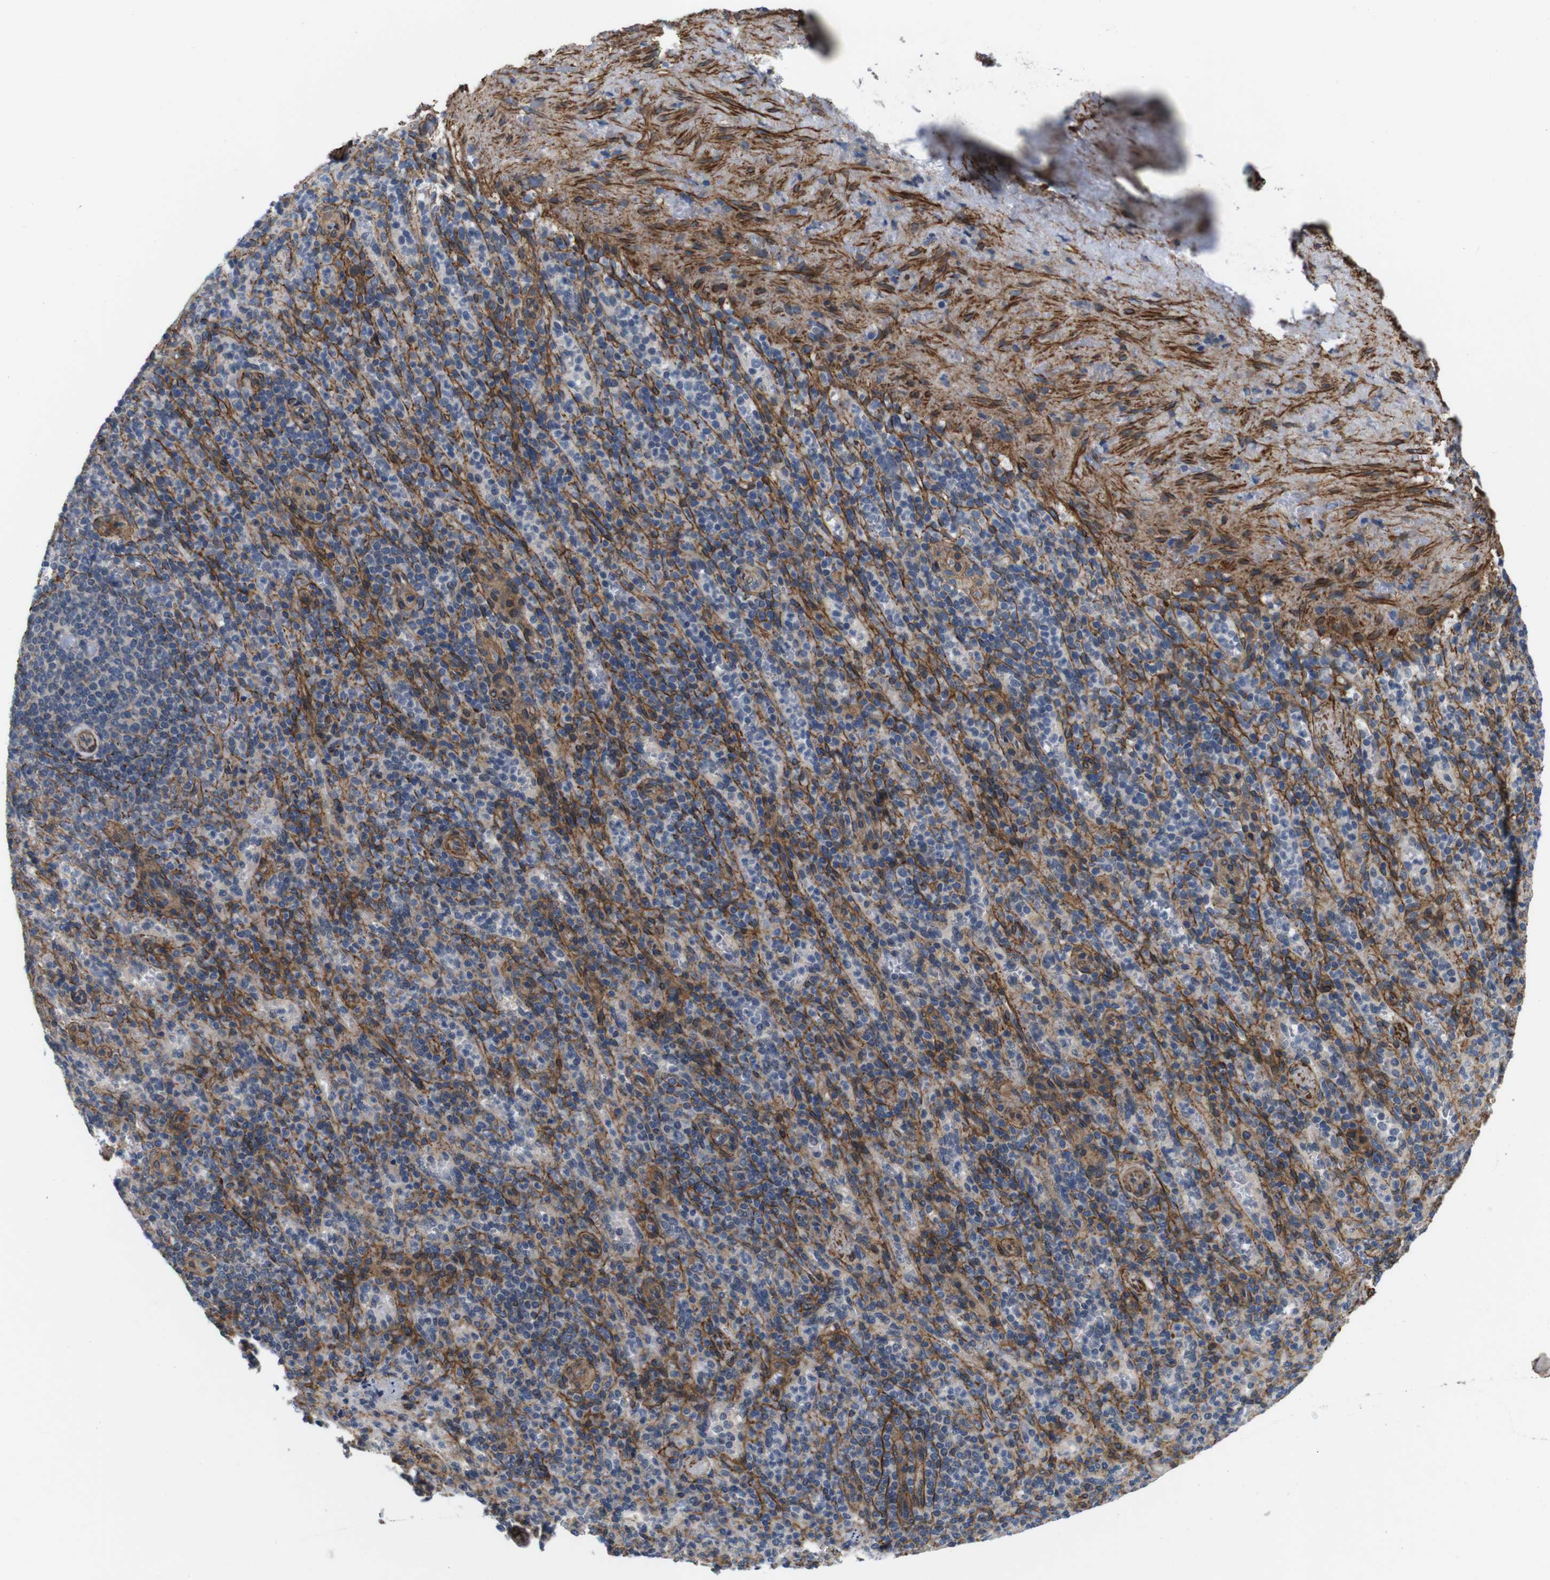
{"staining": {"intensity": "weak", "quantity": "<25%", "location": "cytoplasmic/membranous"}, "tissue": "spleen", "cell_type": "Cells in red pulp", "image_type": "normal", "snomed": [{"axis": "morphology", "description": "Normal tissue, NOS"}, {"axis": "topography", "description": "Spleen"}], "caption": "The micrograph shows no staining of cells in red pulp in benign spleen. (Stains: DAB IHC with hematoxylin counter stain, Microscopy: brightfield microscopy at high magnification).", "gene": "GGT7", "patient": {"sex": "female", "age": 74}}